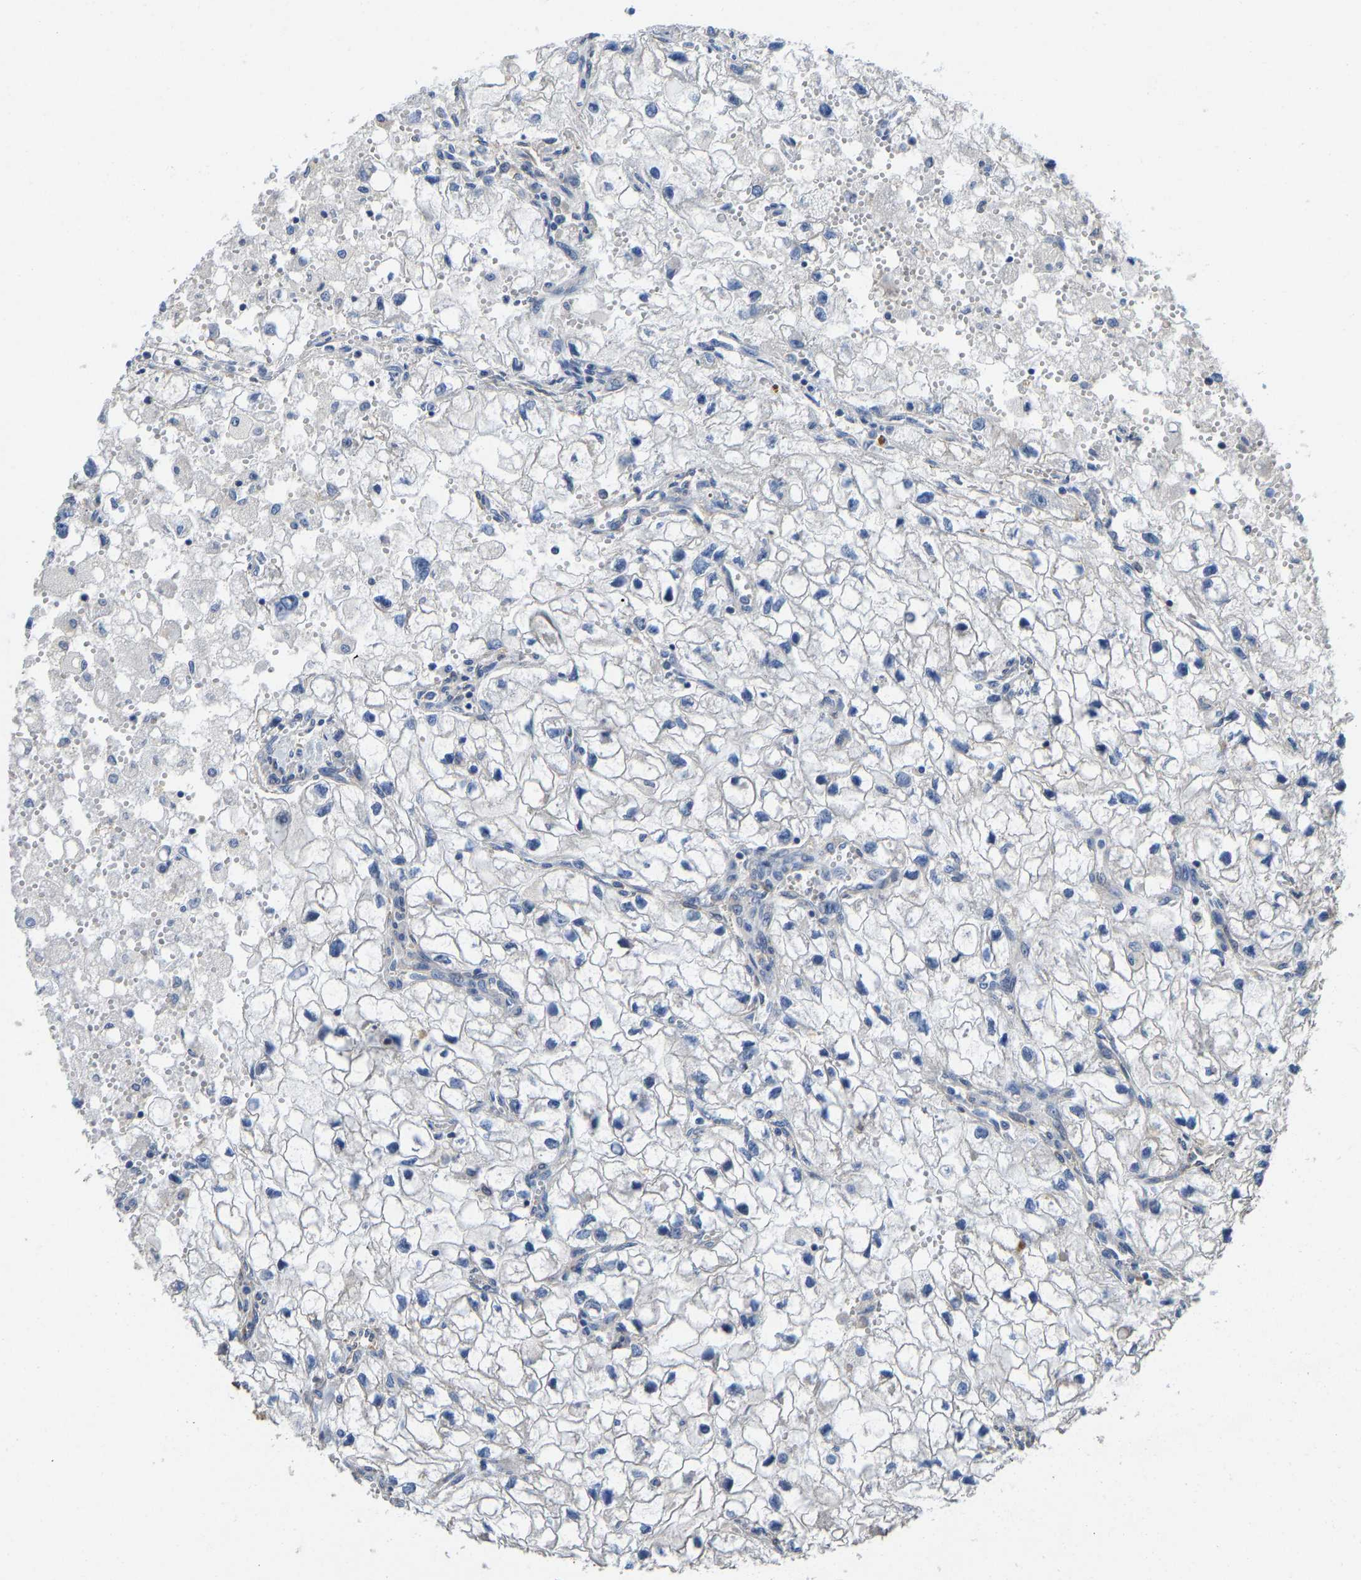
{"staining": {"intensity": "negative", "quantity": "none", "location": "none"}, "tissue": "renal cancer", "cell_type": "Tumor cells", "image_type": "cancer", "snomed": [{"axis": "morphology", "description": "Adenocarcinoma, NOS"}, {"axis": "topography", "description": "Kidney"}], "caption": "Tumor cells are negative for protein expression in human renal adenocarcinoma.", "gene": "ELMO2", "patient": {"sex": "female", "age": 70}}